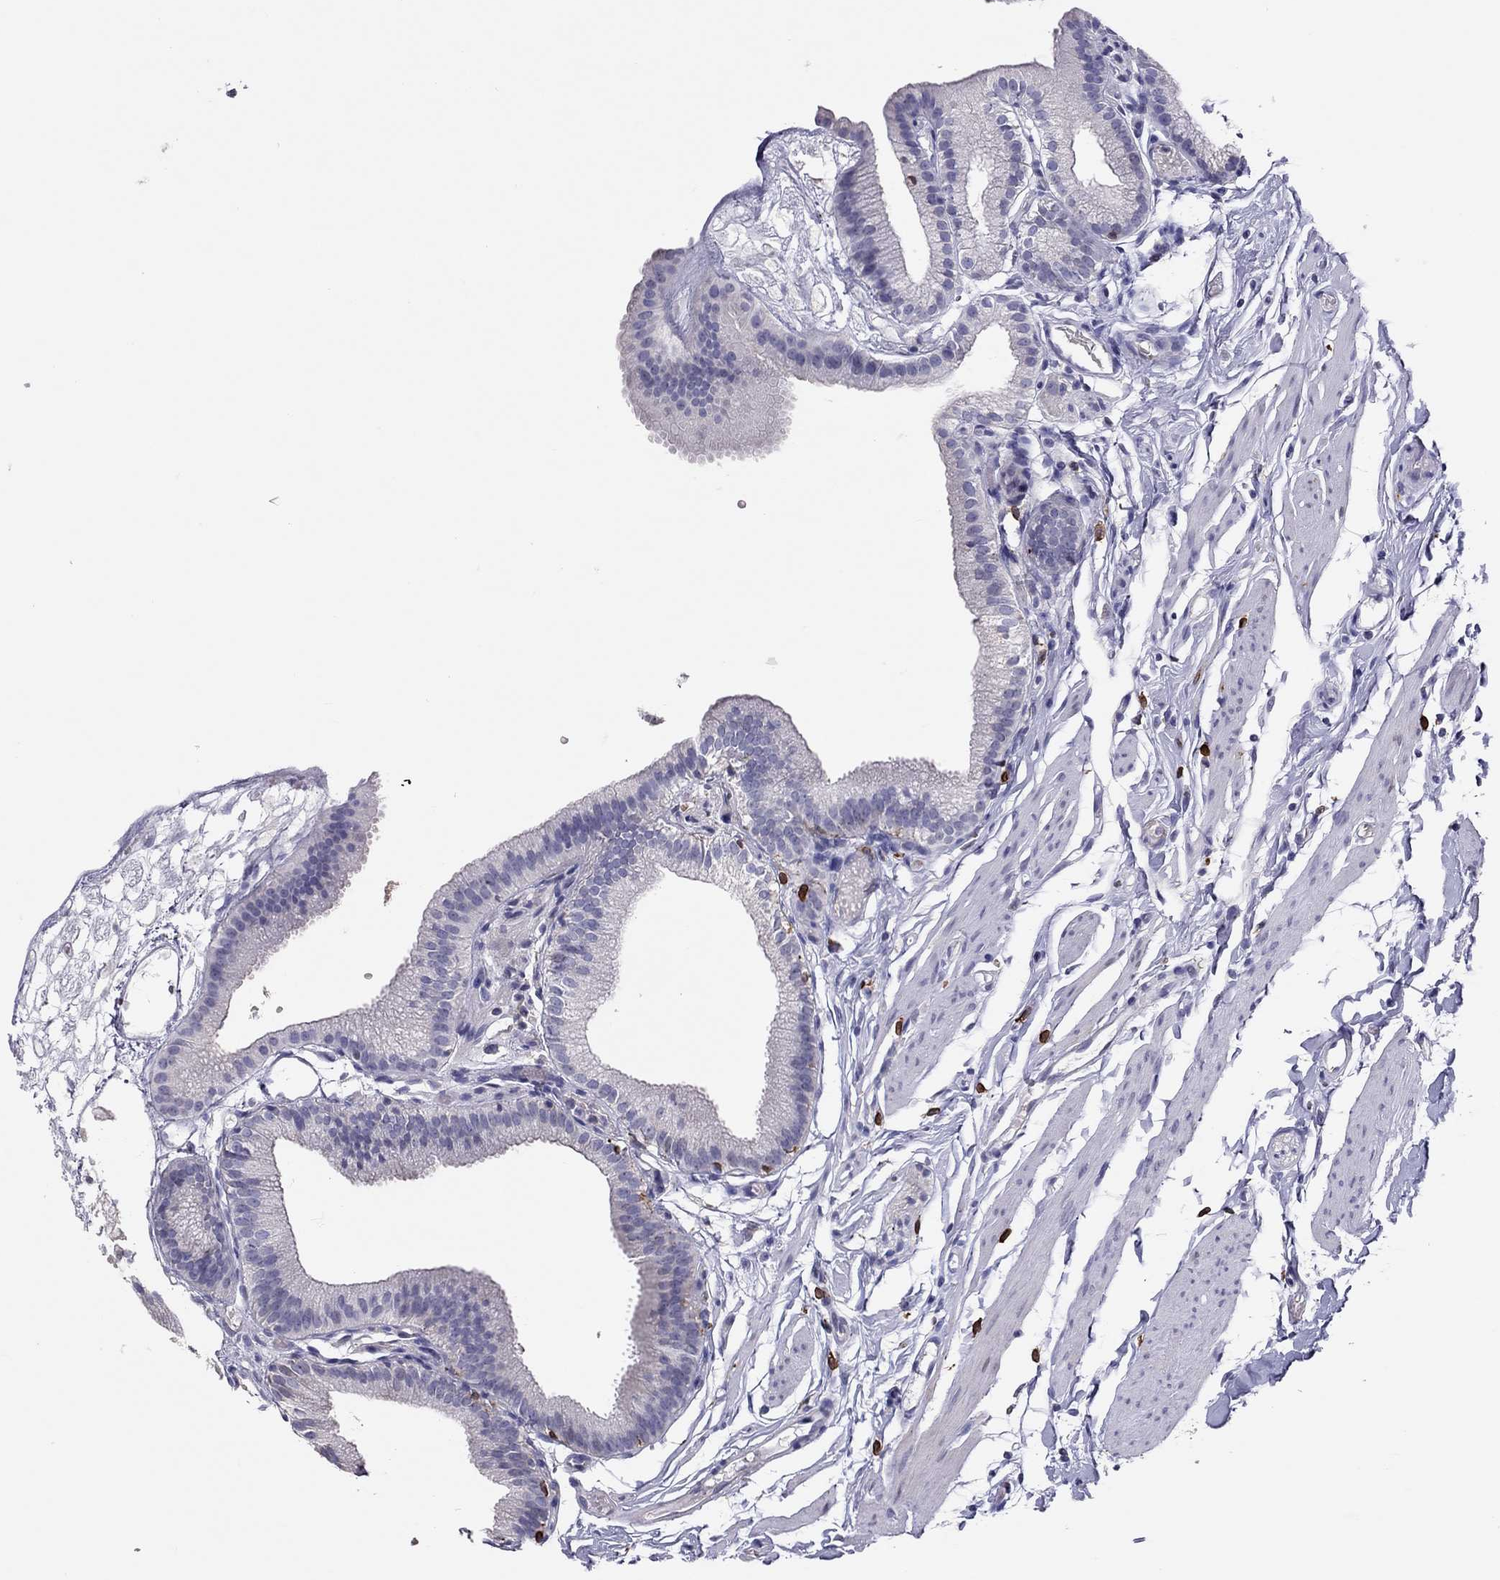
{"staining": {"intensity": "negative", "quantity": "none", "location": "none"}, "tissue": "gallbladder", "cell_type": "Glandular cells", "image_type": "normal", "snomed": [{"axis": "morphology", "description": "Normal tissue, NOS"}, {"axis": "topography", "description": "Gallbladder"}], "caption": "Glandular cells show no significant protein expression in unremarkable gallbladder.", "gene": "ADORA2A", "patient": {"sex": "female", "age": 45}}